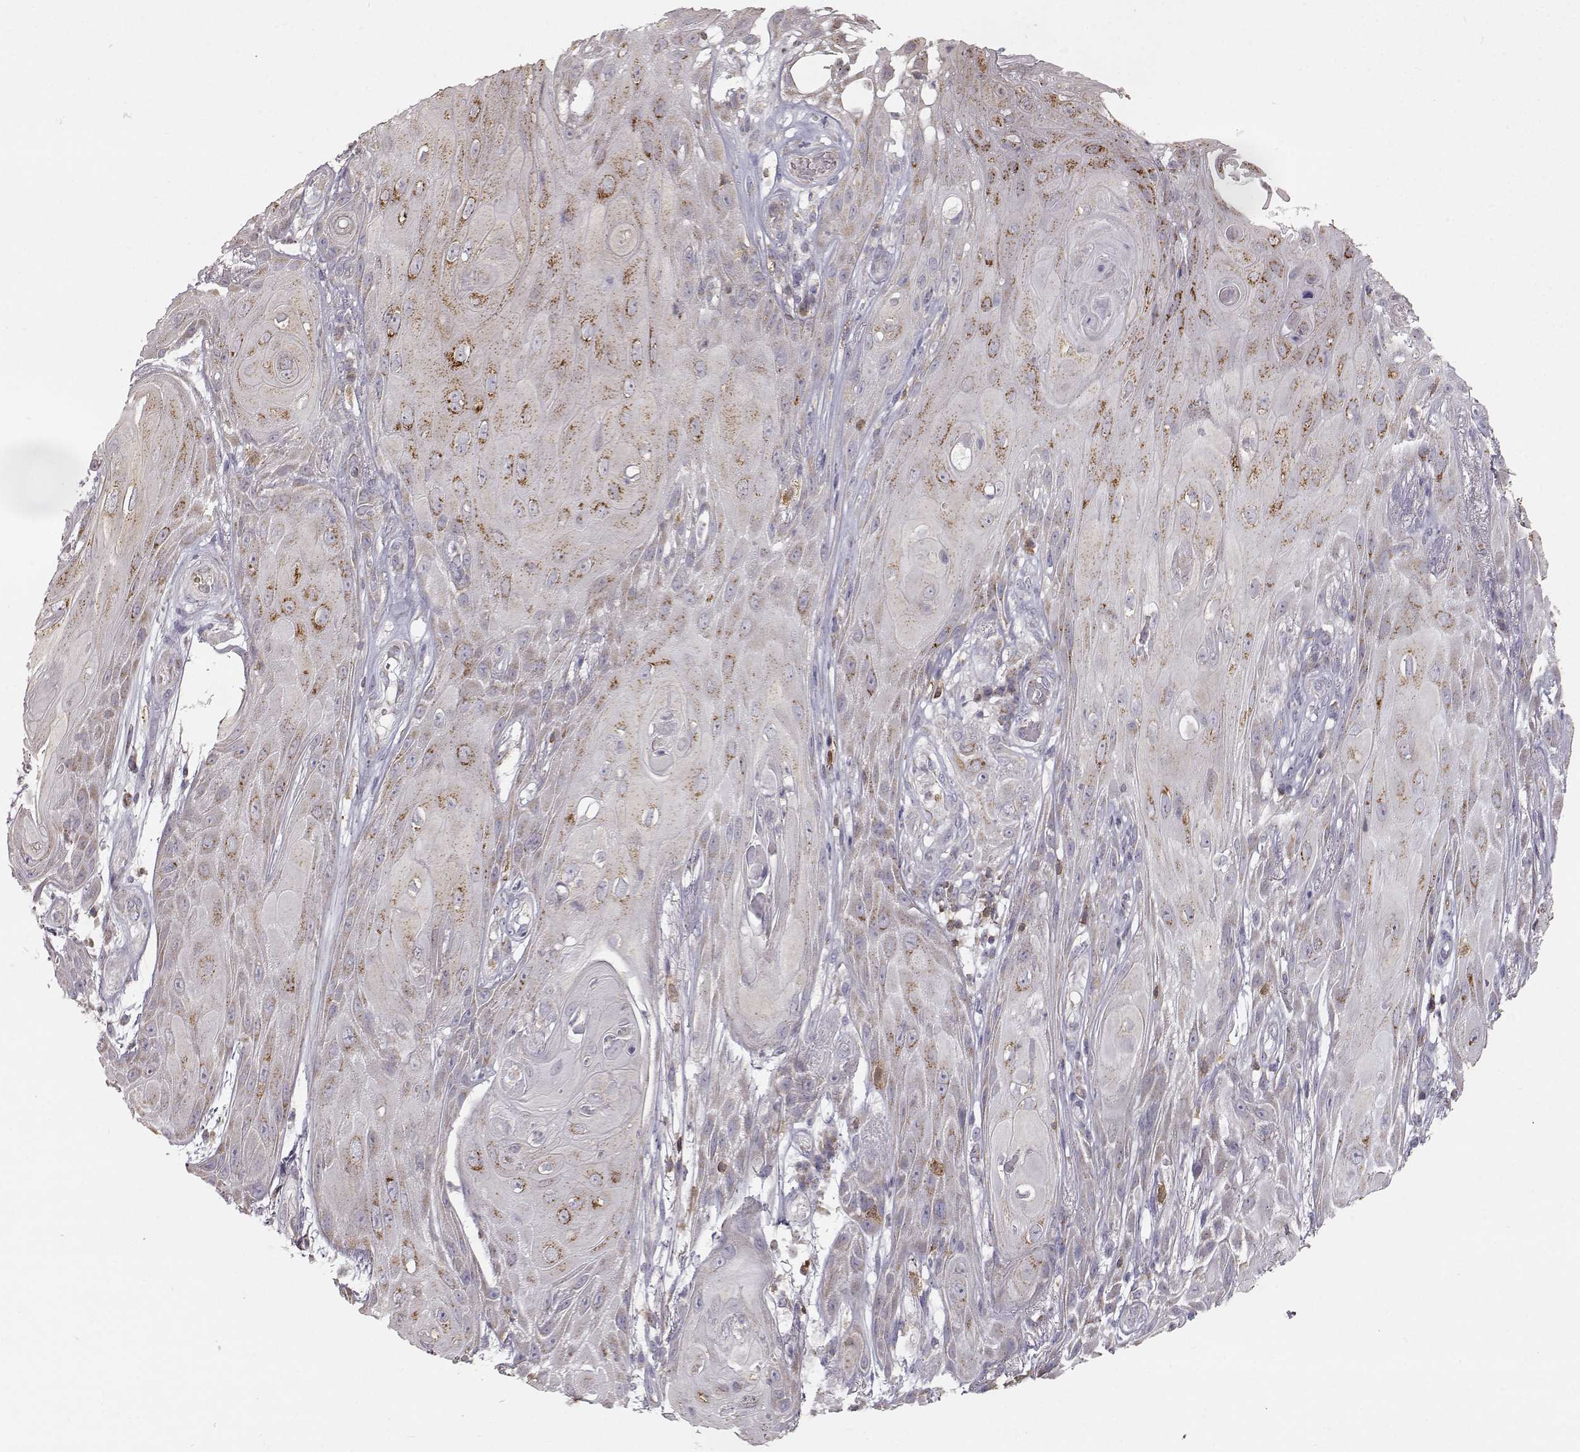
{"staining": {"intensity": "strong", "quantity": ">75%", "location": "cytoplasmic/membranous"}, "tissue": "skin cancer", "cell_type": "Tumor cells", "image_type": "cancer", "snomed": [{"axis": "morphology", "description": "Squamous cell carcinoma, NOS"}, {"axis": "topography", "description": "Skin"}], "caption": "A high amount of strong cytoplasmic/membranous expression is seen in about >75% of tumor cells in squamous cell carcinoma (skin) tissue.", "gene": "GRAP2", "patient": {"sex": "male", "age": 62}}